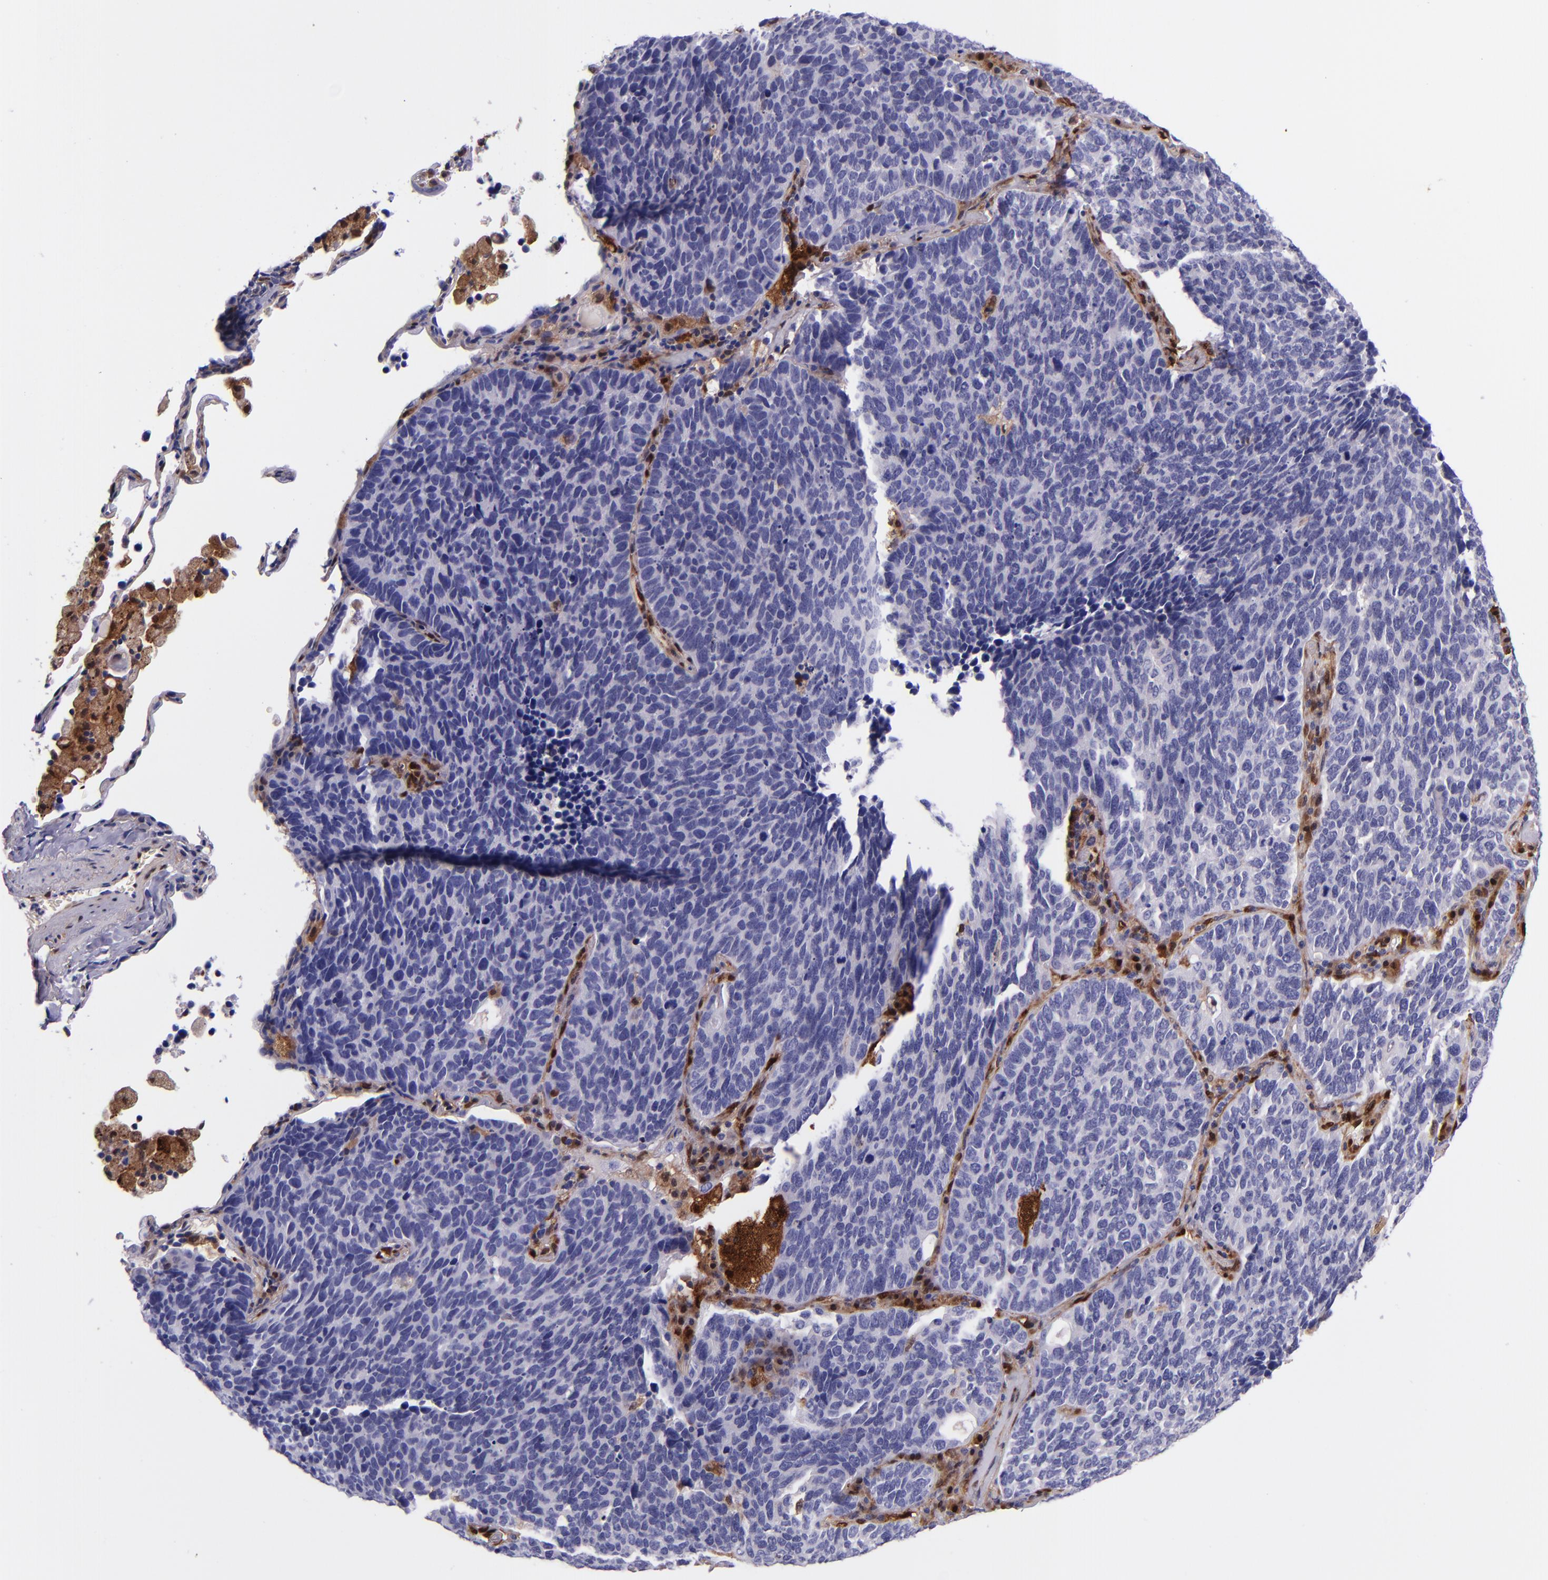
{"staining": {"intensity": "negative", "quantity": "none", "location": "none"}, "tissue": "lung cancer", "cell_type": "Tumor cells", "image_type": "cancer", "snomed": [{"axis": "morphology", "description": "Neoplasm, malignant, NOS"}, {"axis": "topography", "description": "Lung"}], "caption": "Image shows no significant protein expression in tumor cells of lung cancer (malignant neoplasm). (Stains: DAB (3,3'-diaminobenzidine) immunohistochemistry with hematoxylin counter stain, Microscopy: brightfield microscopy at high magnification).", "gene": "LGALS1", "patient": {"sex": "female", "age": 75}}